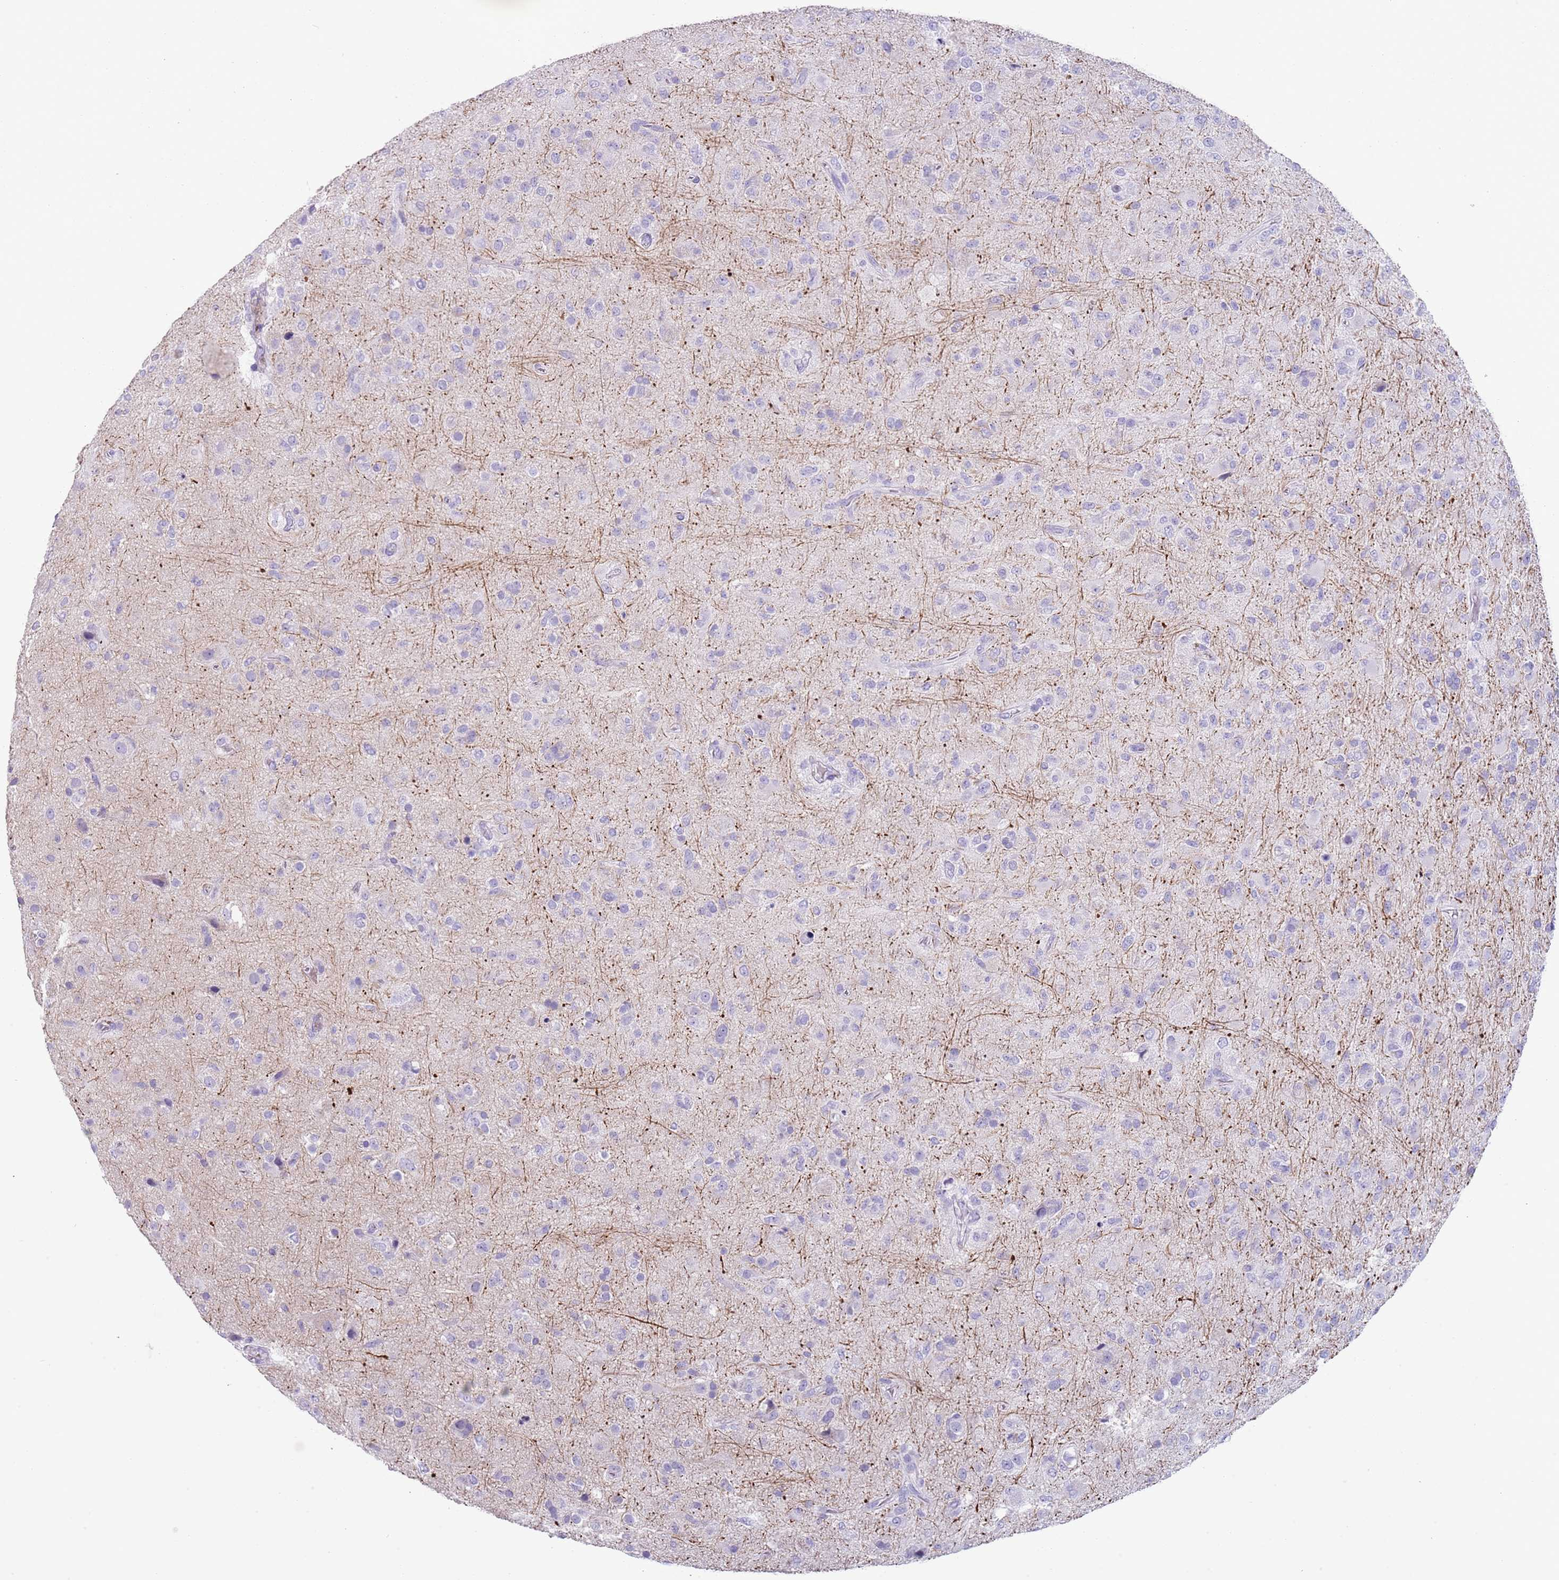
{"staining": {"intensity": "negative", "quantity": "none", "location": "none"}, "tissue": "glioma", "cell_type": "Tumor cells", "image_type": "cancer", "snomed": [{"axis": "morphology", "description": "Glioma, malignant, Low grade"}, {"axis": "topography", "description": "Brain"}], "caption": "Tumor cells show no significant staining in glioma.", "gene": "NBPF20", "patient": {"sex": "male", "age": 65}}